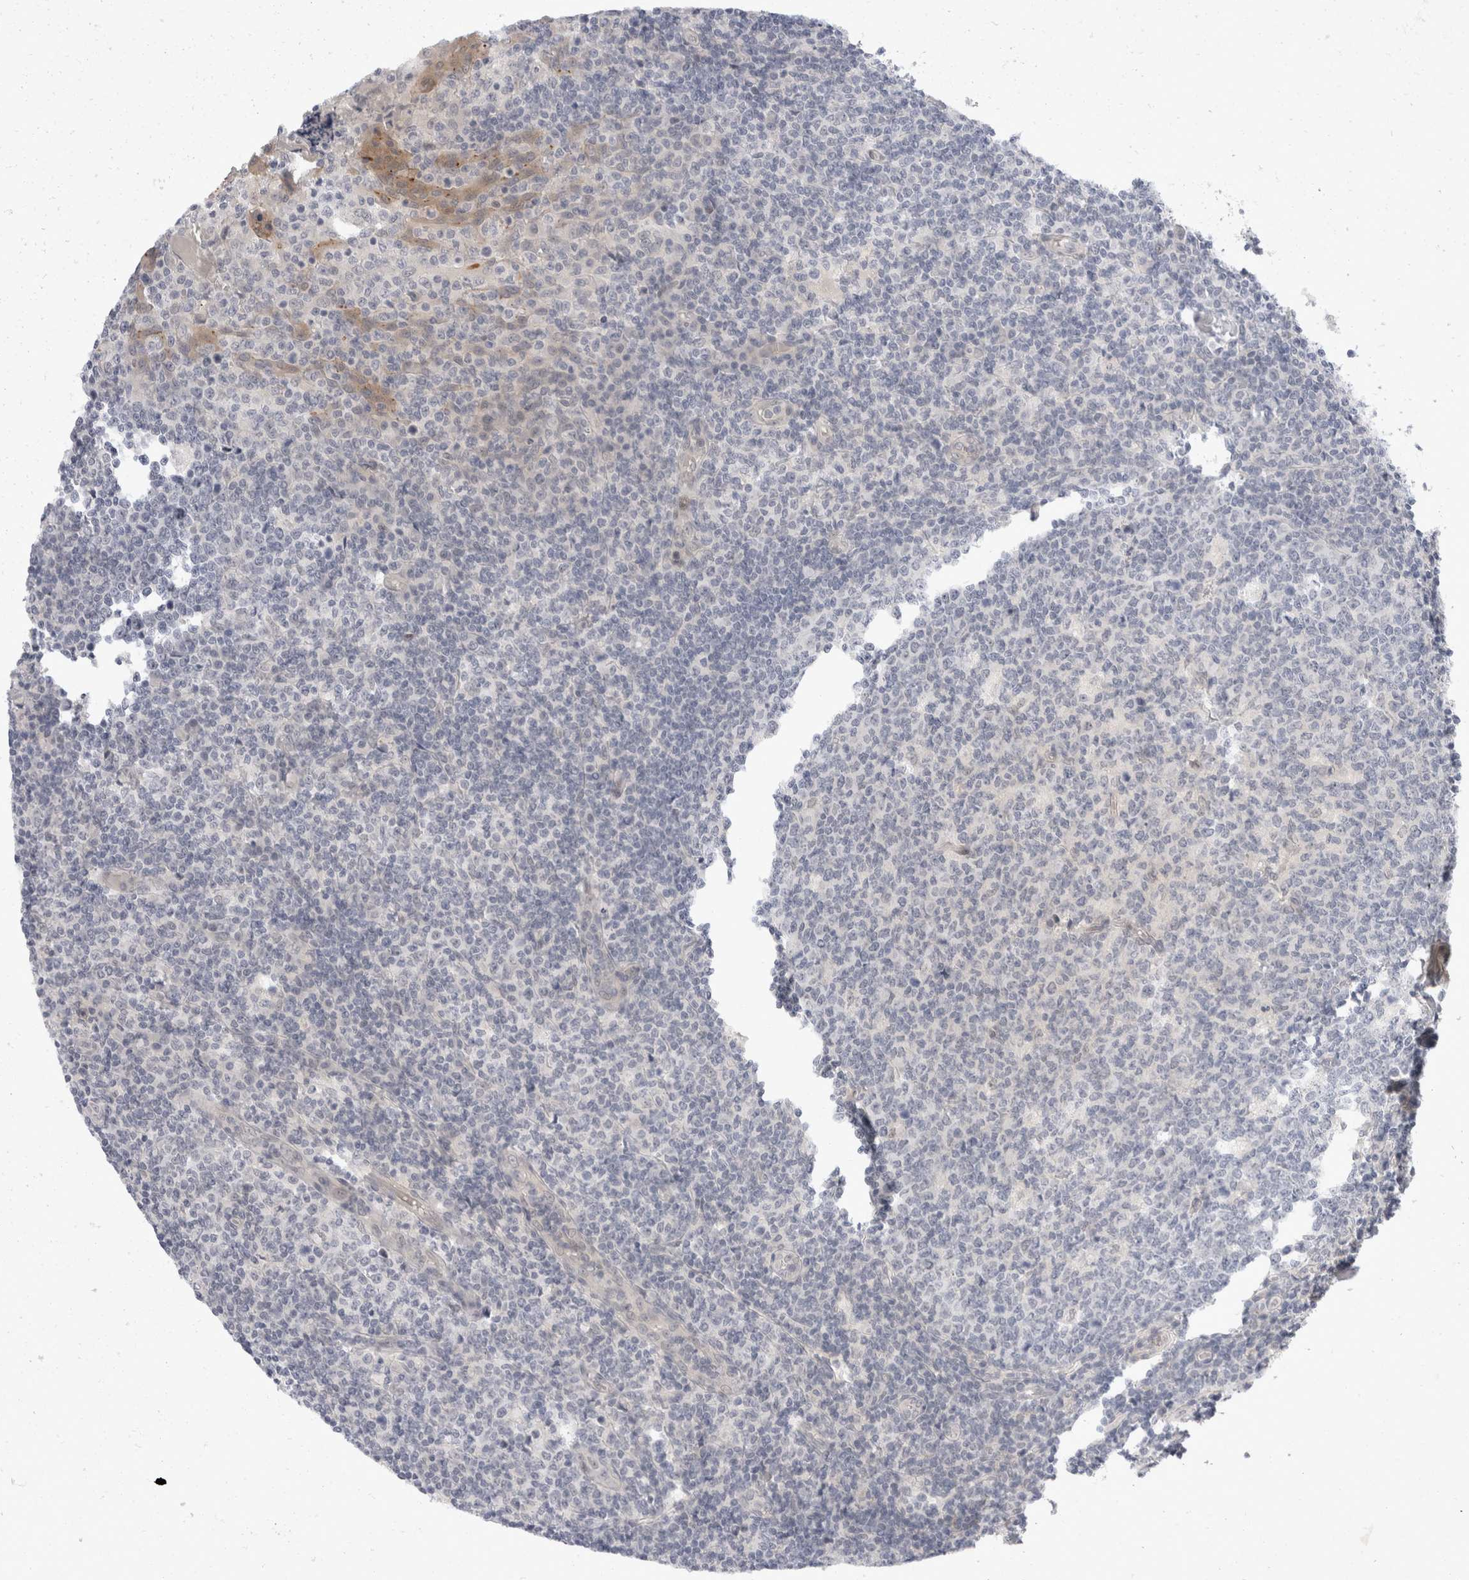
{"staining": {"intensity": "negative", "quantity": "none", "location": "none"}, "tissue": "tonsil", "cell_type": "Germinal center cells", "image_type": "normal", "snomed": [{"axis": "morphology", "description": "Normal tissue, NOS"}, {"axis": "topography", "description": "Tonsil"}], "caption": "Germinal center cells show no significant expression in normal tonsil. The staining was performed using DAB (3,3'-diaminobenzidine) to visualize the protein expression in brown, while the nuclei were stained in blue with hematoxylin (Magnification: 20x).", "gene": "TOM1L2", "patient": {"sex": "female", "age": 19}}